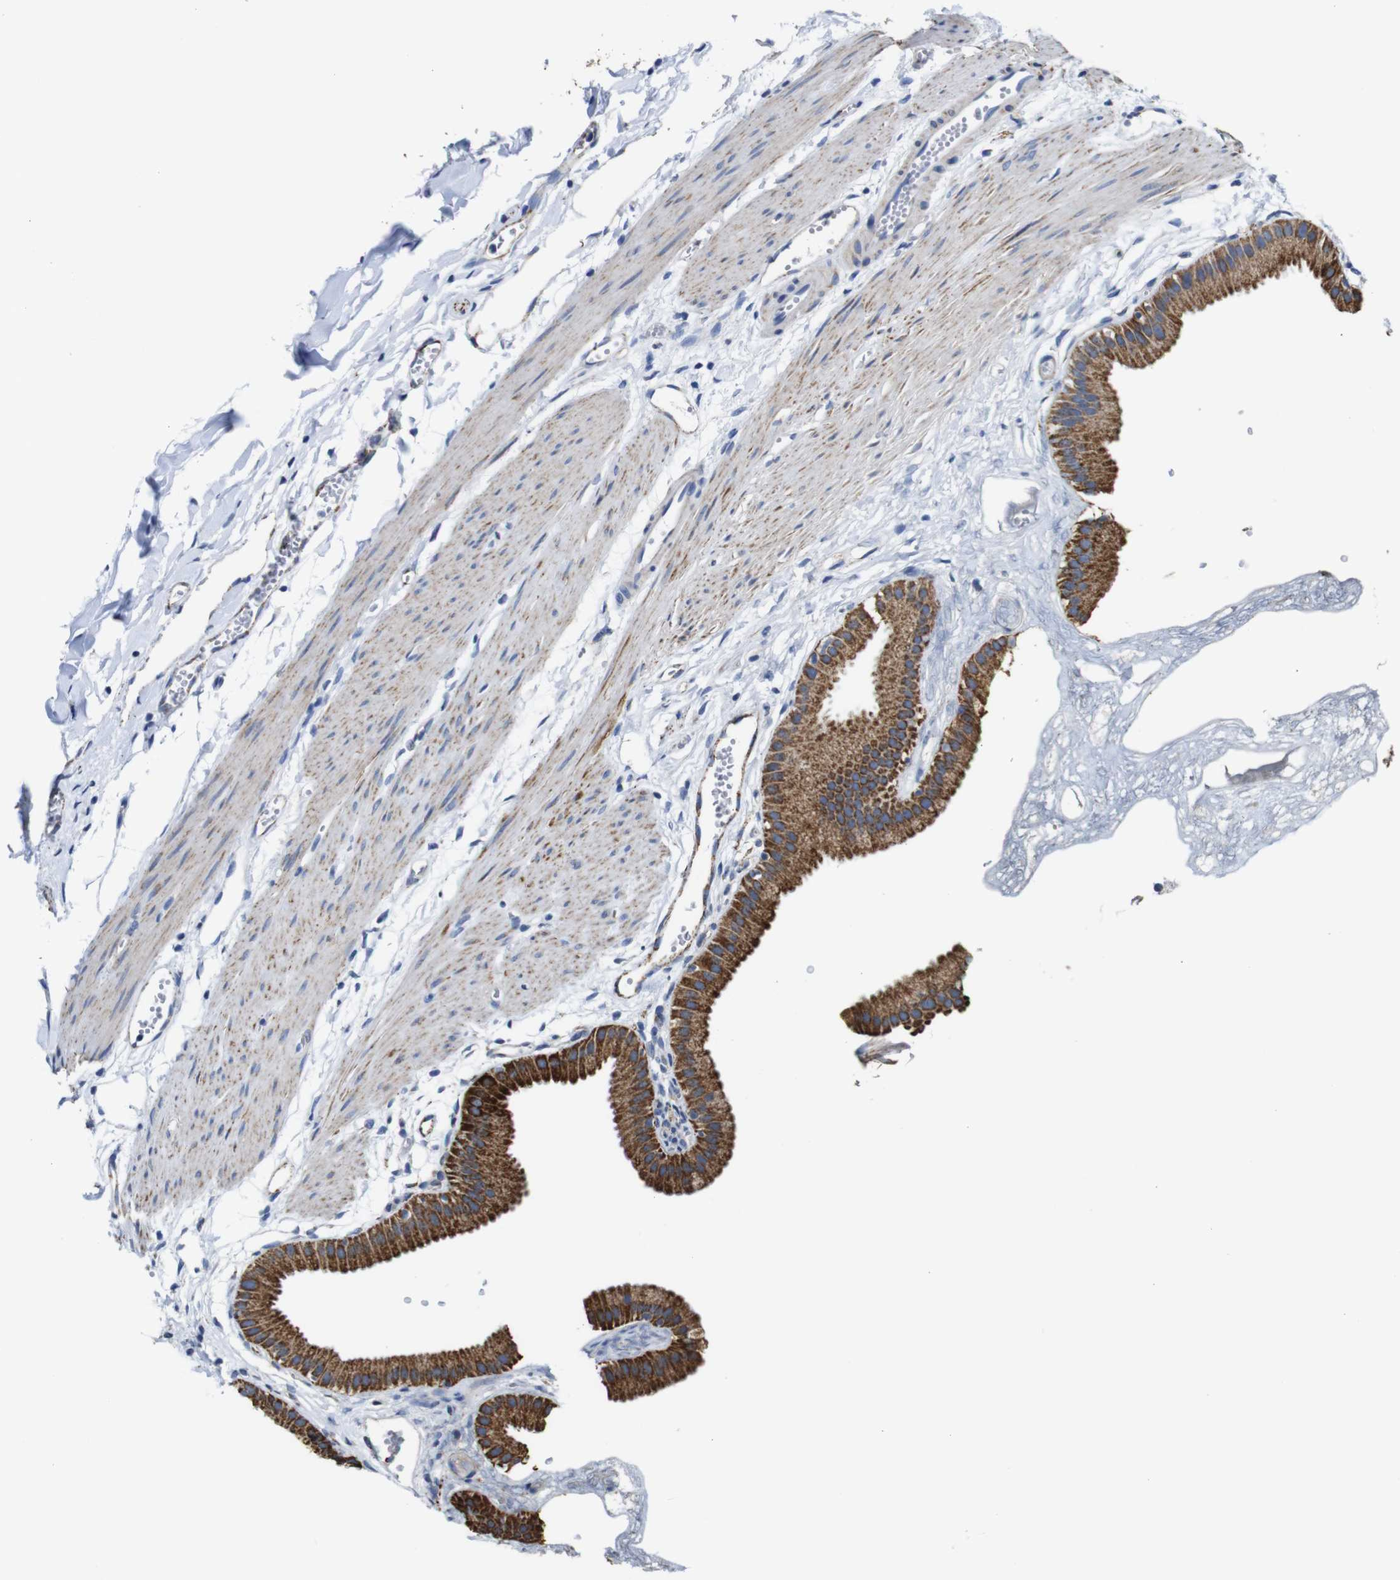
{"staining": {"intensity": "strong", "quantity": "25%-75%", "location": "cytoplasmic/membranous"}, "tissue": "gallbladder", "cell_type": "Glandular cells", "image_type": "normal", "snomed": [{"axis": "morphology", "description": "Normal tissue, NOS"}, {"axis": "topography", "description": "Gallbladder"}], "caption": "IHC of normal human gallbladder shows high levels of strong cytoplasmic/membranous staining in about 25%-75% of glandular cells. Nuclei are stained in blue.", "gene": "MAOA", "patient": {"sex": "female", "age": 64}}